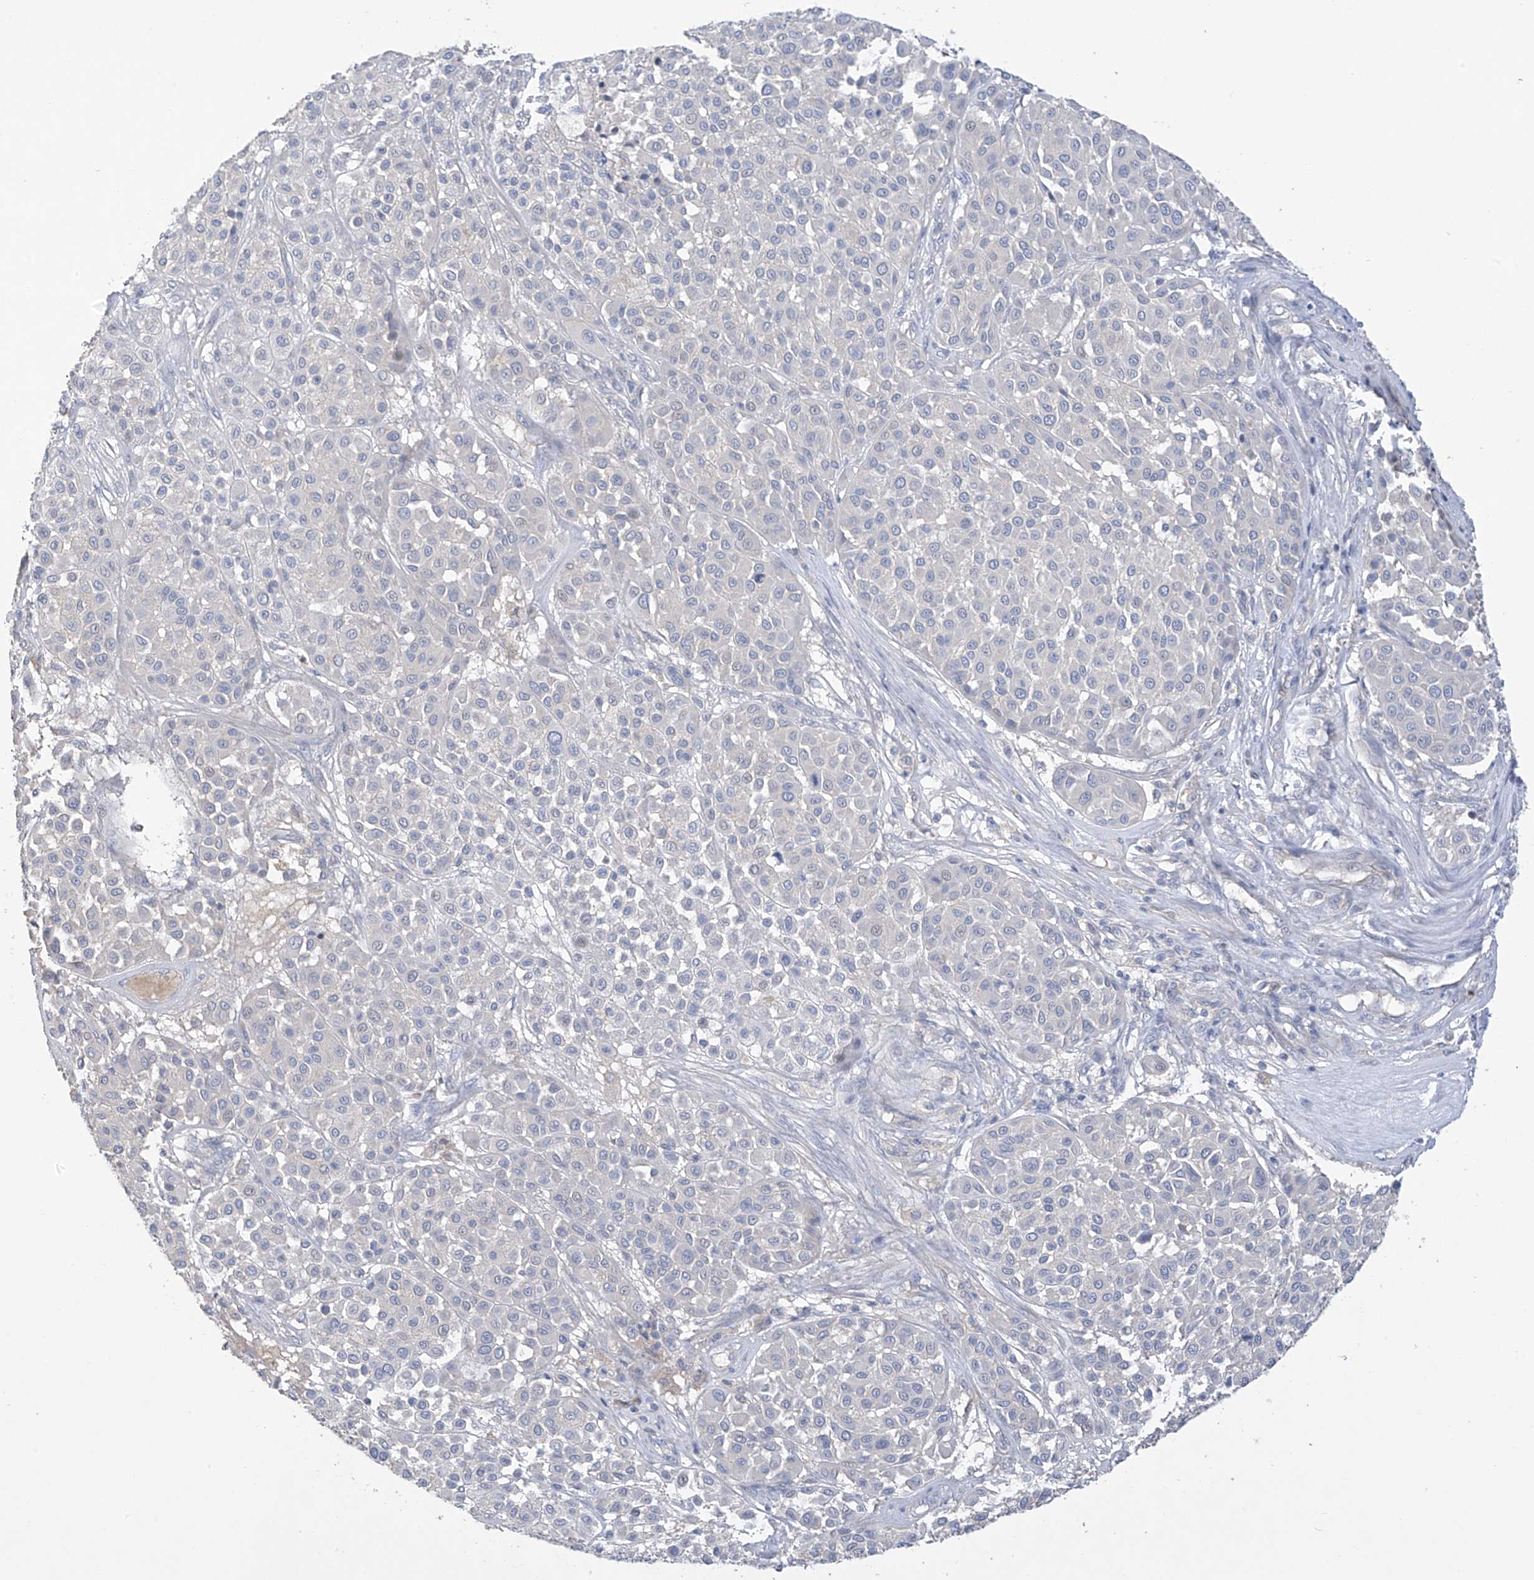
{"staining": {"intensity": "negative", "quantity": "none", "location": "none"}, "tissue": "melanoma", "cell_type": "Tumor cells", "image_type": "cancer", "snomed": [{"axis": "morphology", "description": "Malignant melanoma, Metastatic site"}, {"axis": "topography", "description": "Soft tissue"}], "caption": "High power microscopy micrograph of an IHC micrograph of melanoma, revealing no significant staining in tumor cells. (DAB (3,3'-diaminobenzidine) IHC with hematoxylin counter stain).", "gene": "PRSS12", "patient": {"sex": "male", "age": 41}}